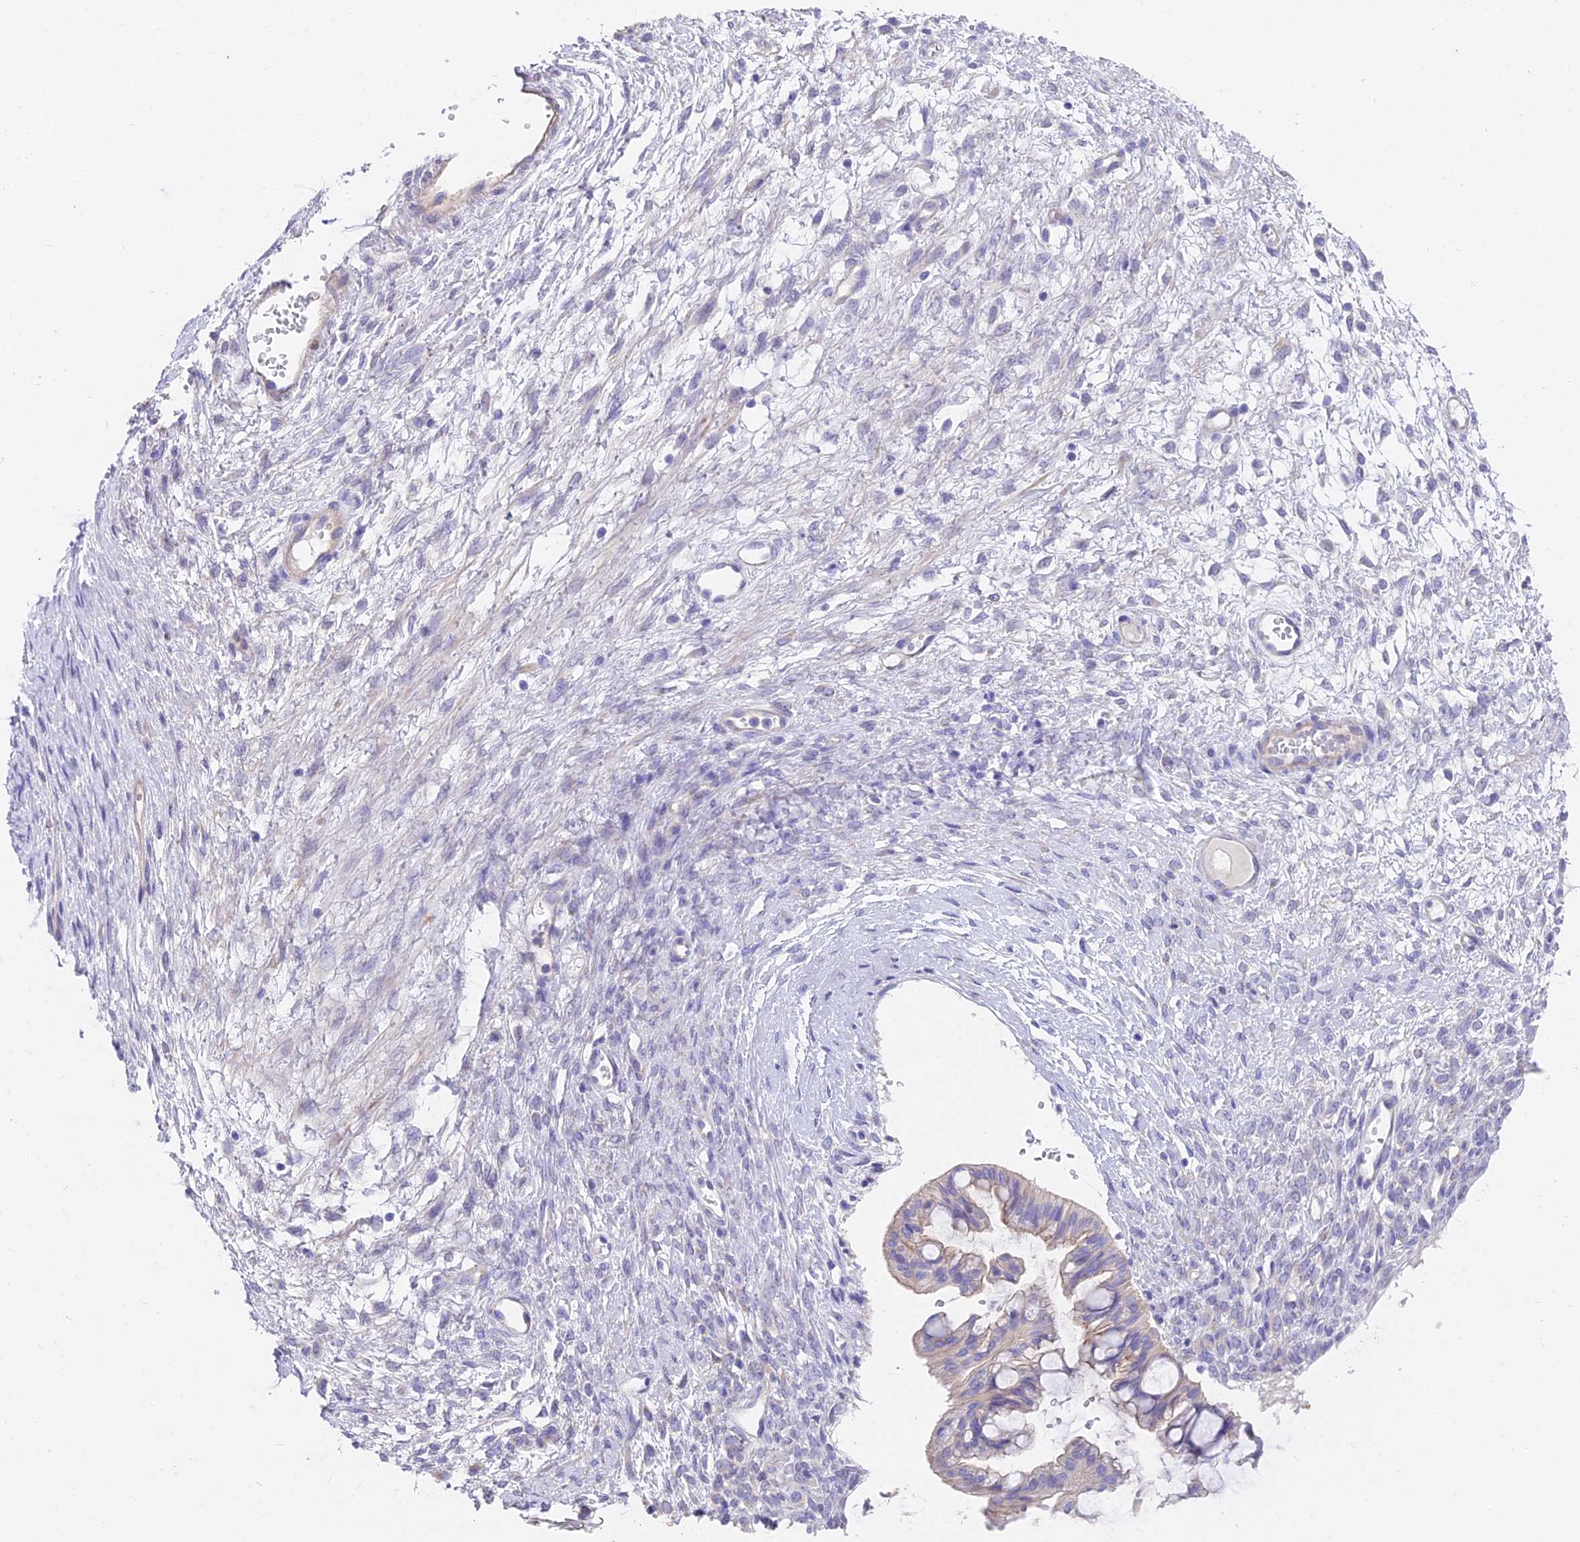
{"staining": {"intensity": "weak", "quantity": "<25%", "location": "cytoplasmic/membranous"}, "tissue": "ovarian cancer", "cell_type": "Tumor cells", "image_type": "cancer", "snomed": [{"axis": "morphology", "description": "Cystadenocarcinoma, mucinous, NOS"}, {"axis": "topography", "description": "Ovary"}], "caption": "This is an immunohistochemistry (IHC) image of human mucinous cystadenocarcinoma (ovarian). There is no expression in tumor cells.", "gene": "FAM168B", "patient": {"sex": "female", "age": 73}}